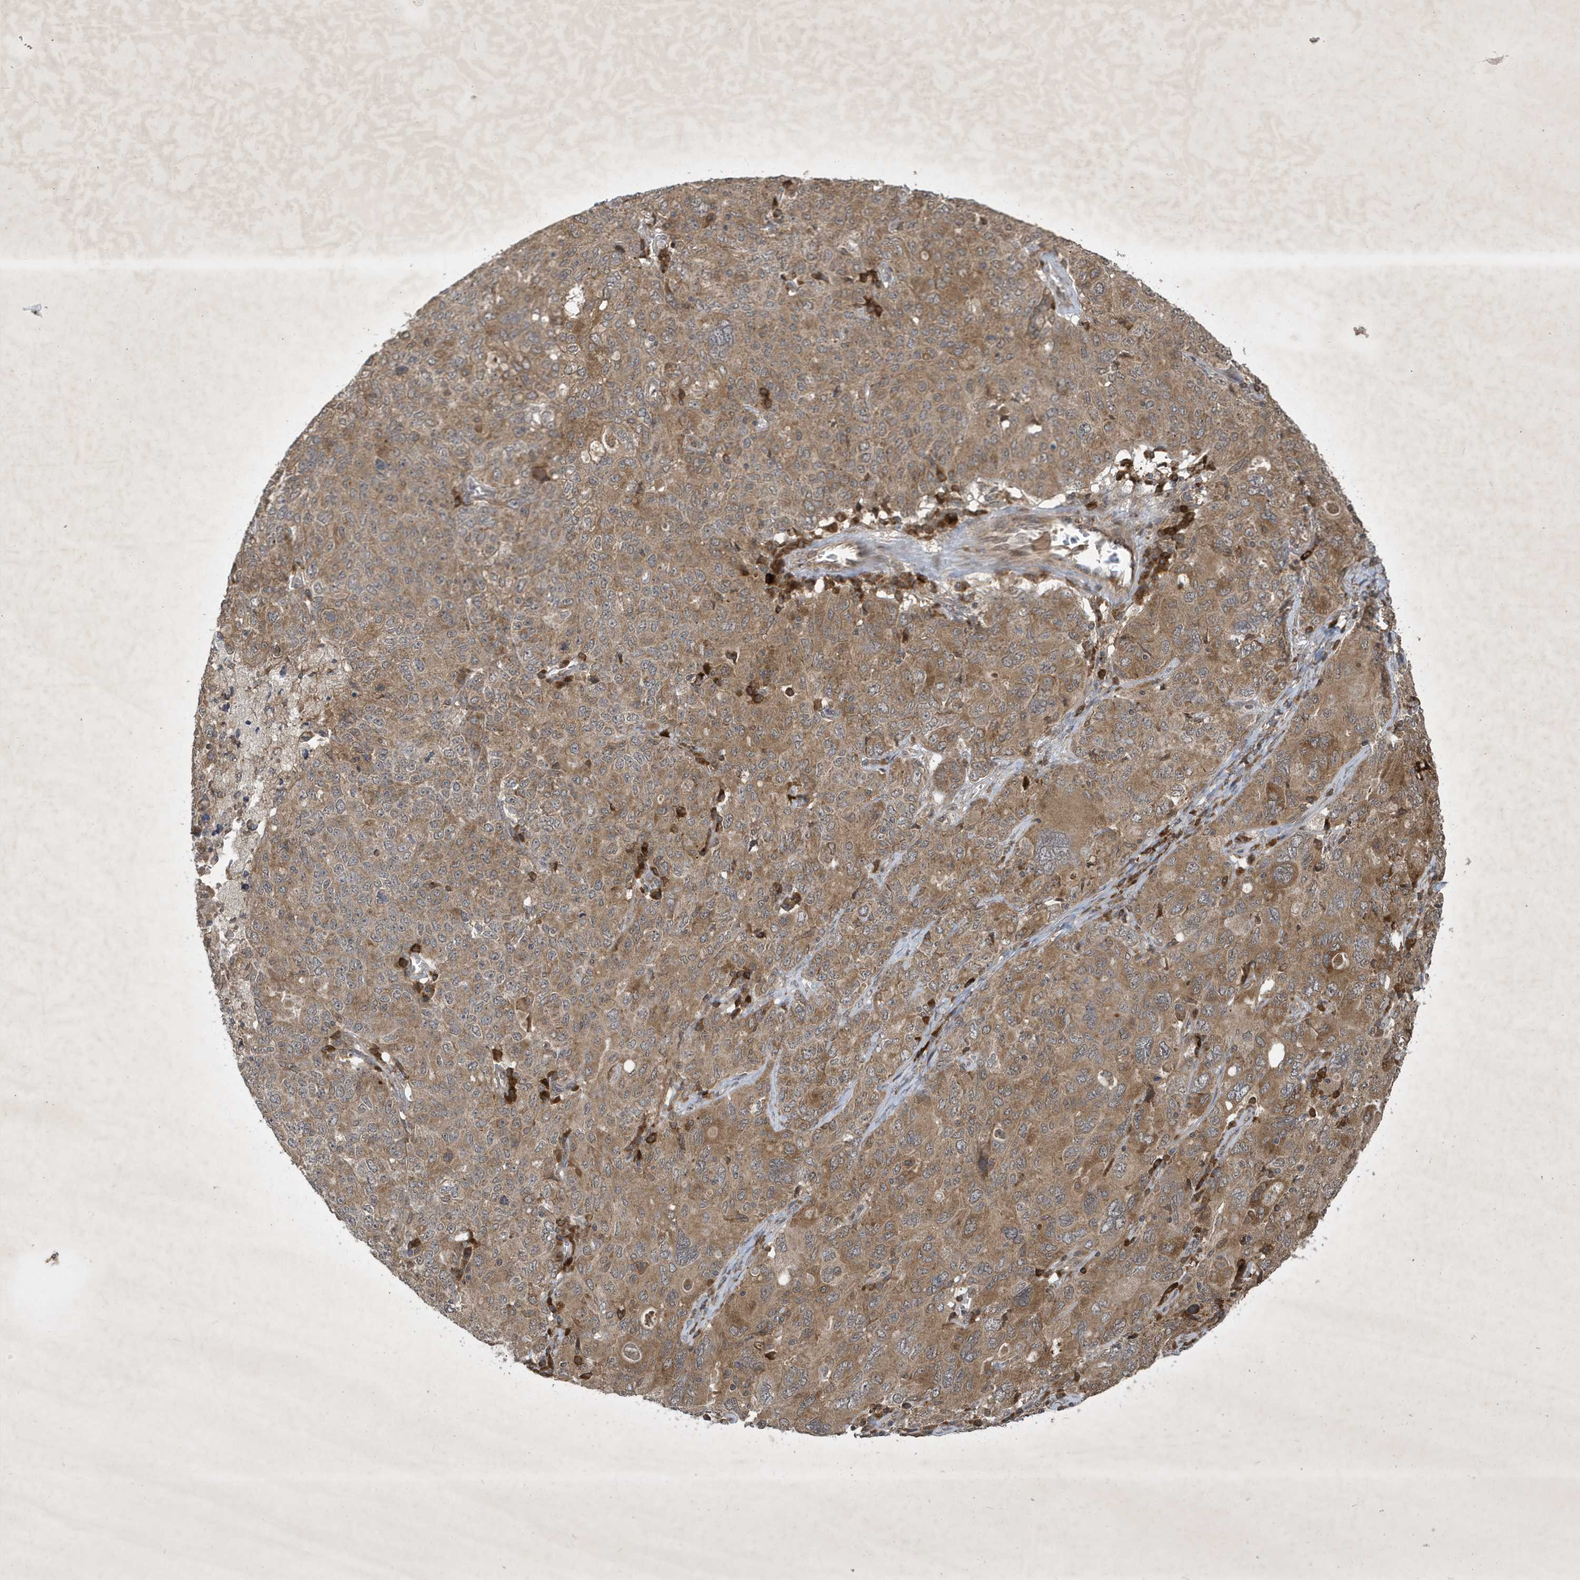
{"staining": {"intensity": "moderate", "quantity": ">75%", "location": "cytoplasmic/membranous"}, "tissue": "ovarian cancer", "cell_type": "Tumor cells", "image_type": "cancer", "snomed": [{"axis": "morphology", "description": "Carcinoma, endometroid"}, {"axis": "topography", "description": "Ovary"}], "caption": "Human ovarian endometroid carcinoma stained for a protein (brown) demonstrates moderate cytoplasmic/membranous positive staining in approximately >75% of tumor cells.", "gene": "STX10", "patient": {"sex": "female", "age": 62}}